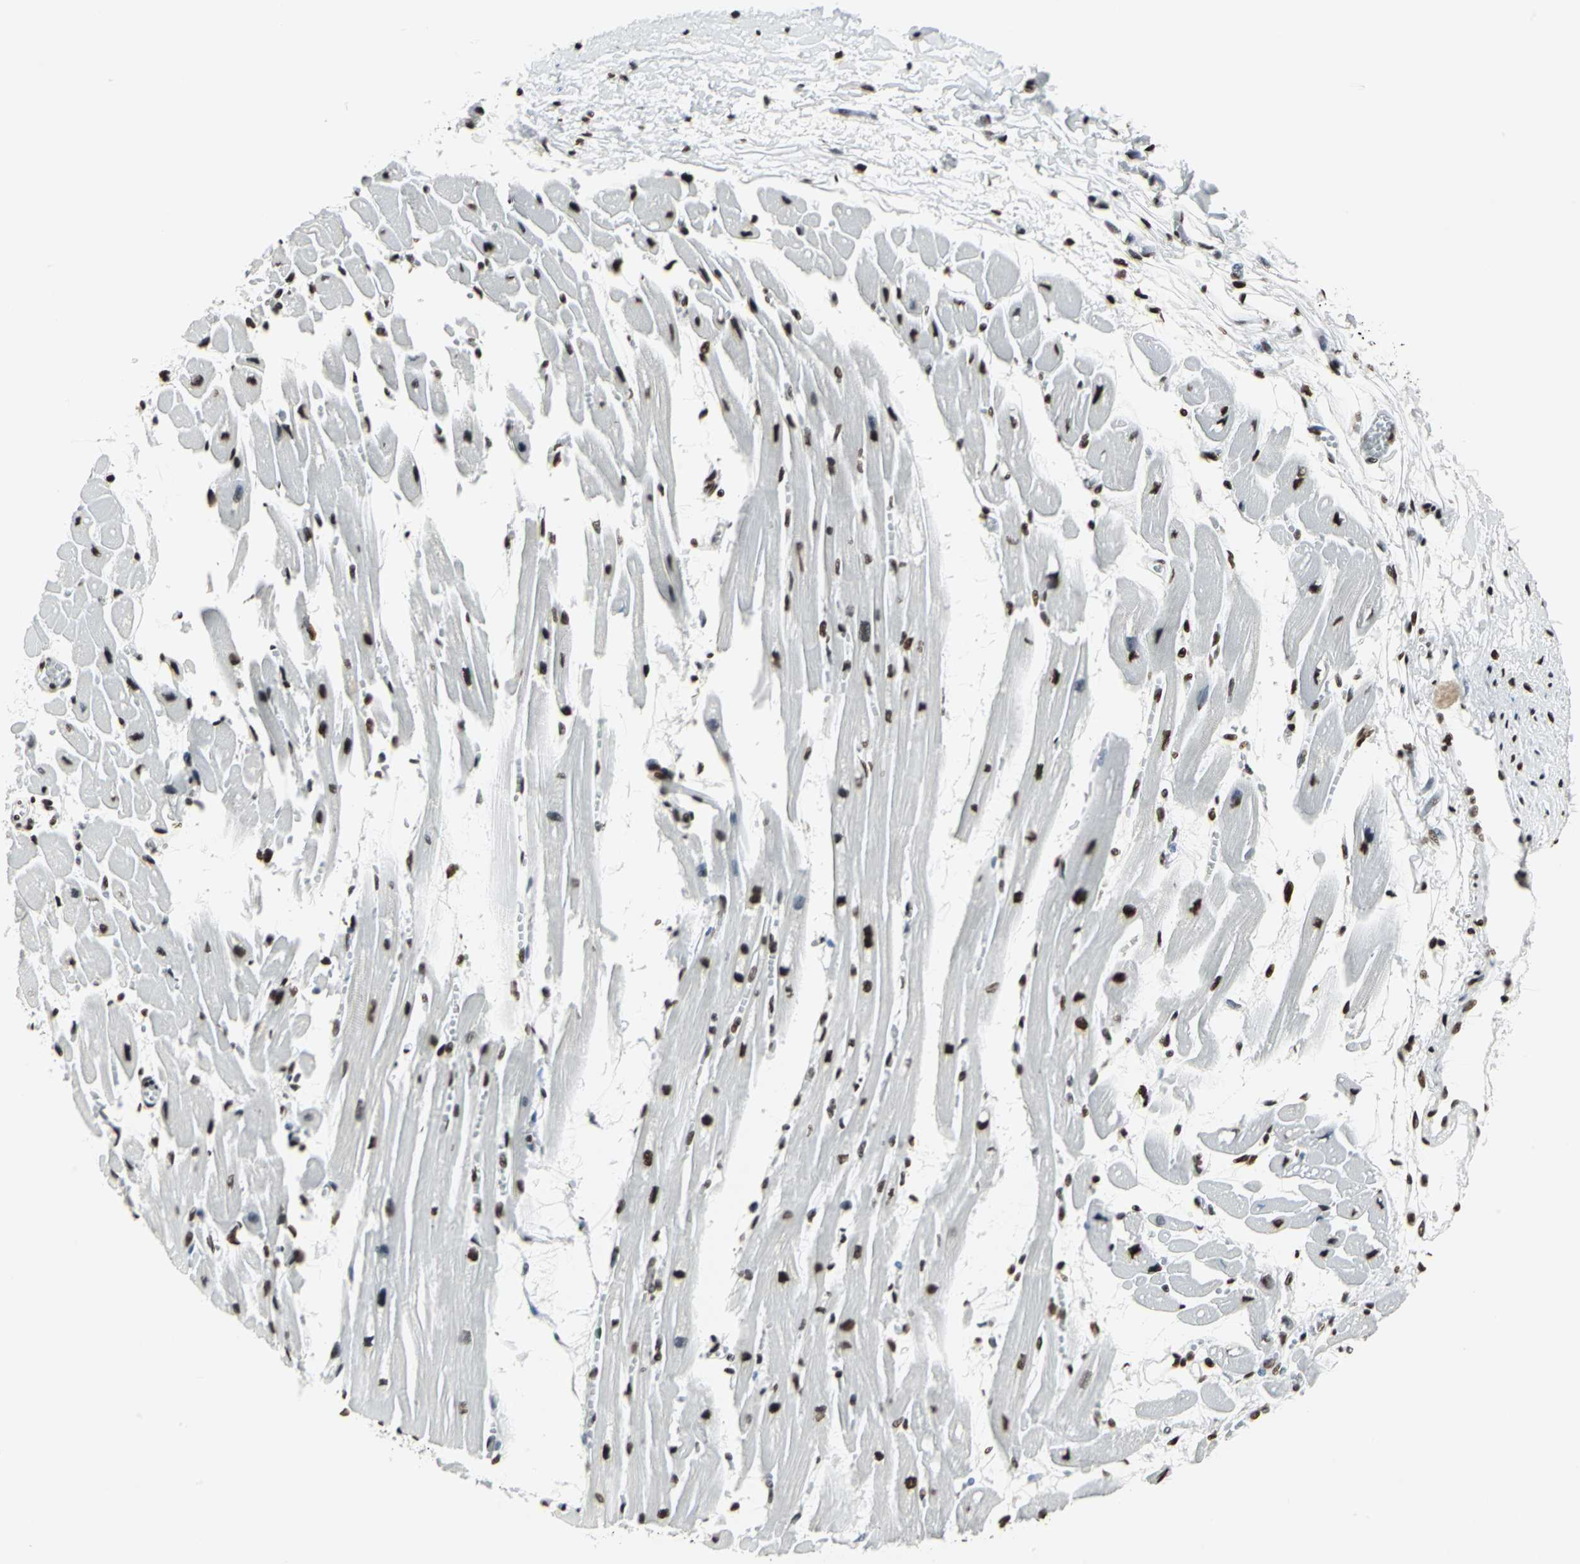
{"staining": {"intensity": "strong", "quantity": ">75%", "location": "nuclear"}, "tissue": "heart muscle", "cell_type": "Cardiomyocytes", "image_type": "normal", "snomed": [{"axis": "morphology", "description": "Normal tissue, NOS"}, {"axis": "topography", "description": "Heart"}], "caption": "IHC (DAB (3,3'-diaminobenzidine)) staining of benign human heart muscle demonstrates strong nuclear protein expression in approximately >75% of cardiomyocytes. The protein of interest is shown in brown color, while the nuclei are stained blue.", "gene": "HDAC2", "patient": {"sex": "female", "age": 54}}